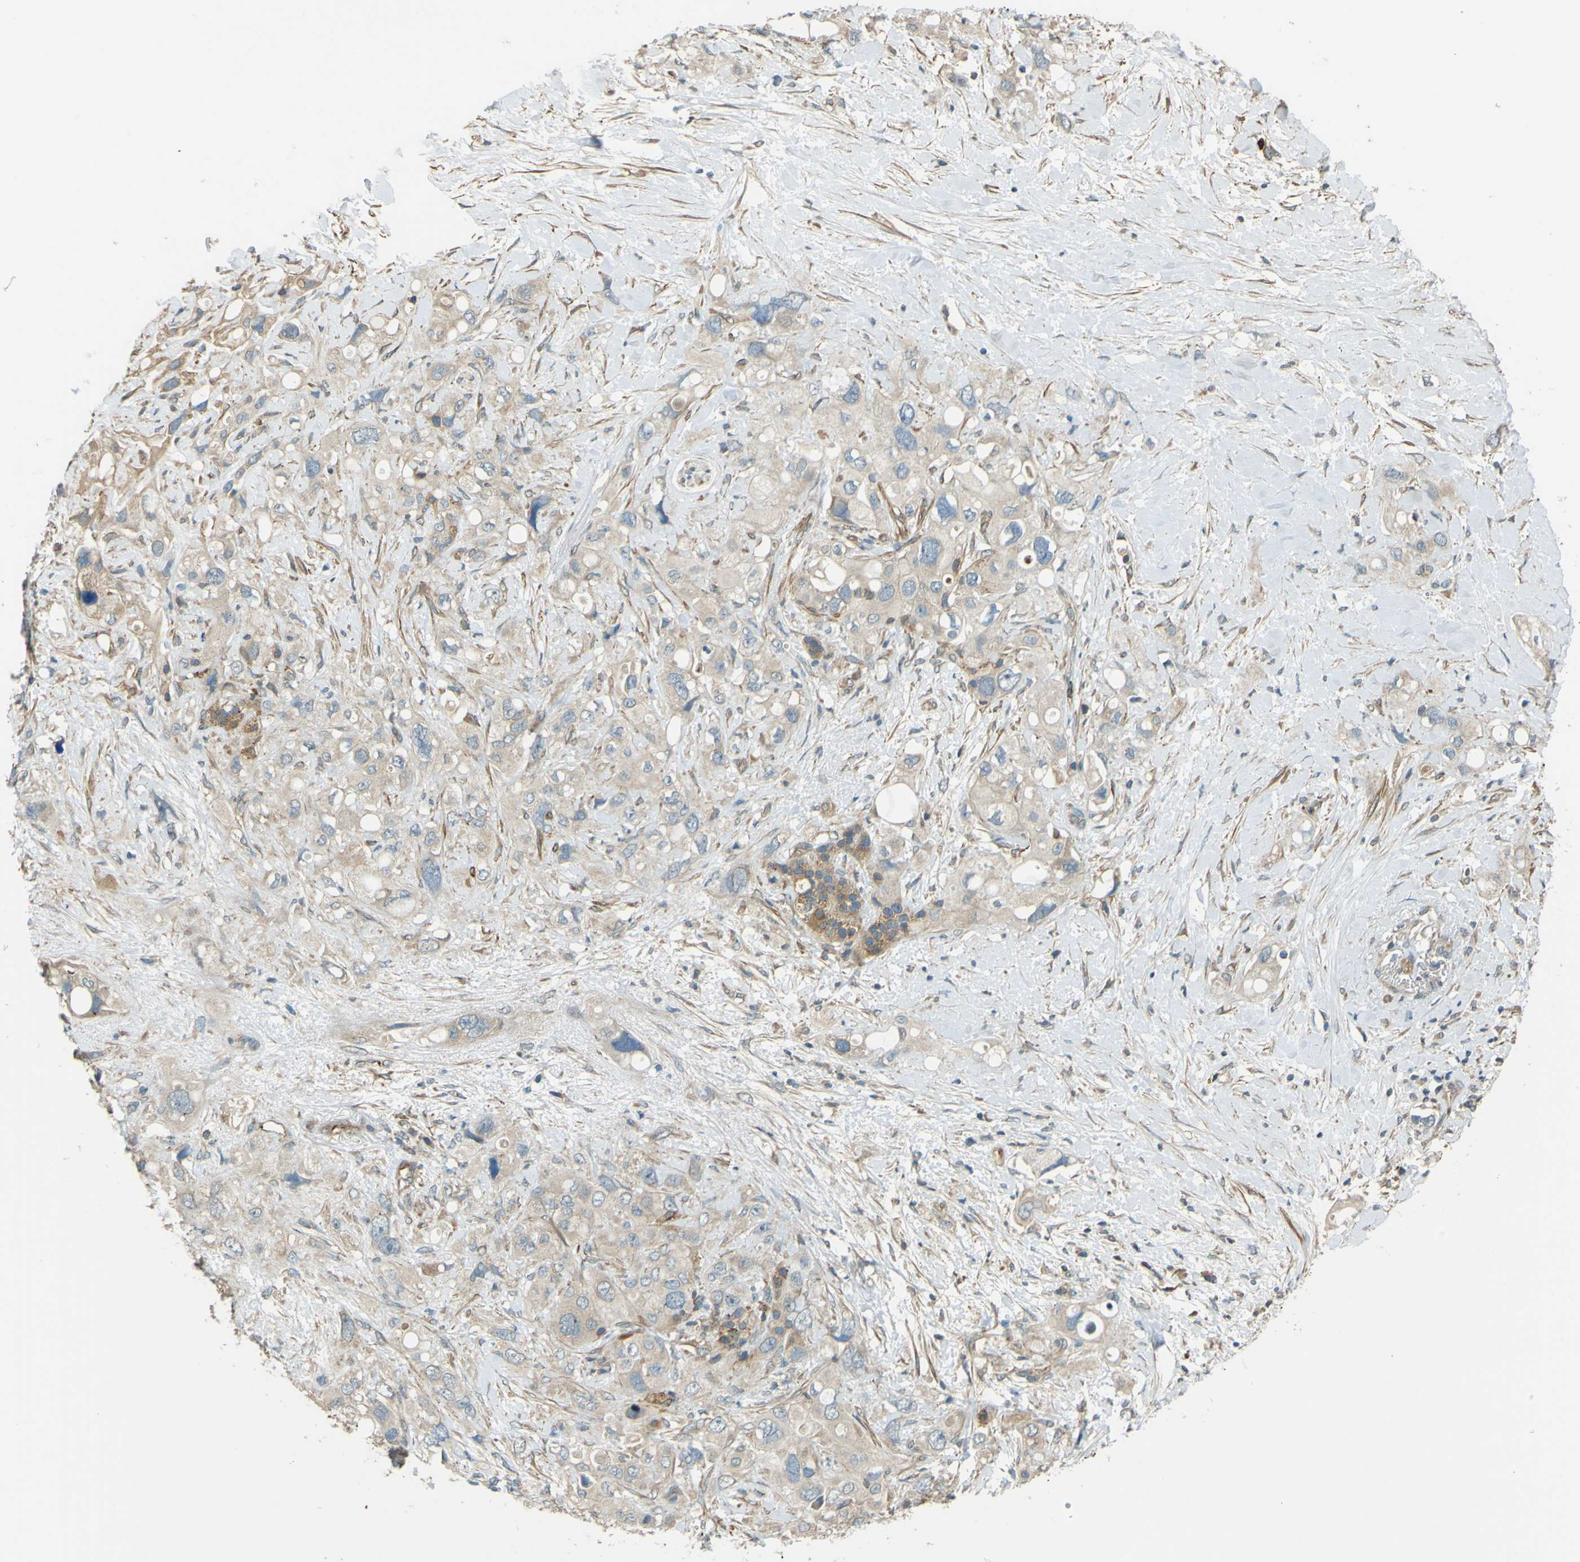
{"staining": {"intensity": "weak", "quantity": ">75%", "location": "cytoplasmic/membranous"}, "tissue": "pancreatic cancer", "cell_type": "Tumor cells", "image_type": "cancer", "snomed": [{"axis": "morphology", "description": "Adenocarcinoma, NOS"}, {"axis": "topography", "description": "Pancreas"}], "caption": "Immunohistochemical staining of adenocarcinoma (pancreatic) reveals weak cytoplasmic/membranous protein positivity in approximately >75% of tumor cells.", "gene": "LPCAT1", "patient": {"sex": "female", "age": 56}}